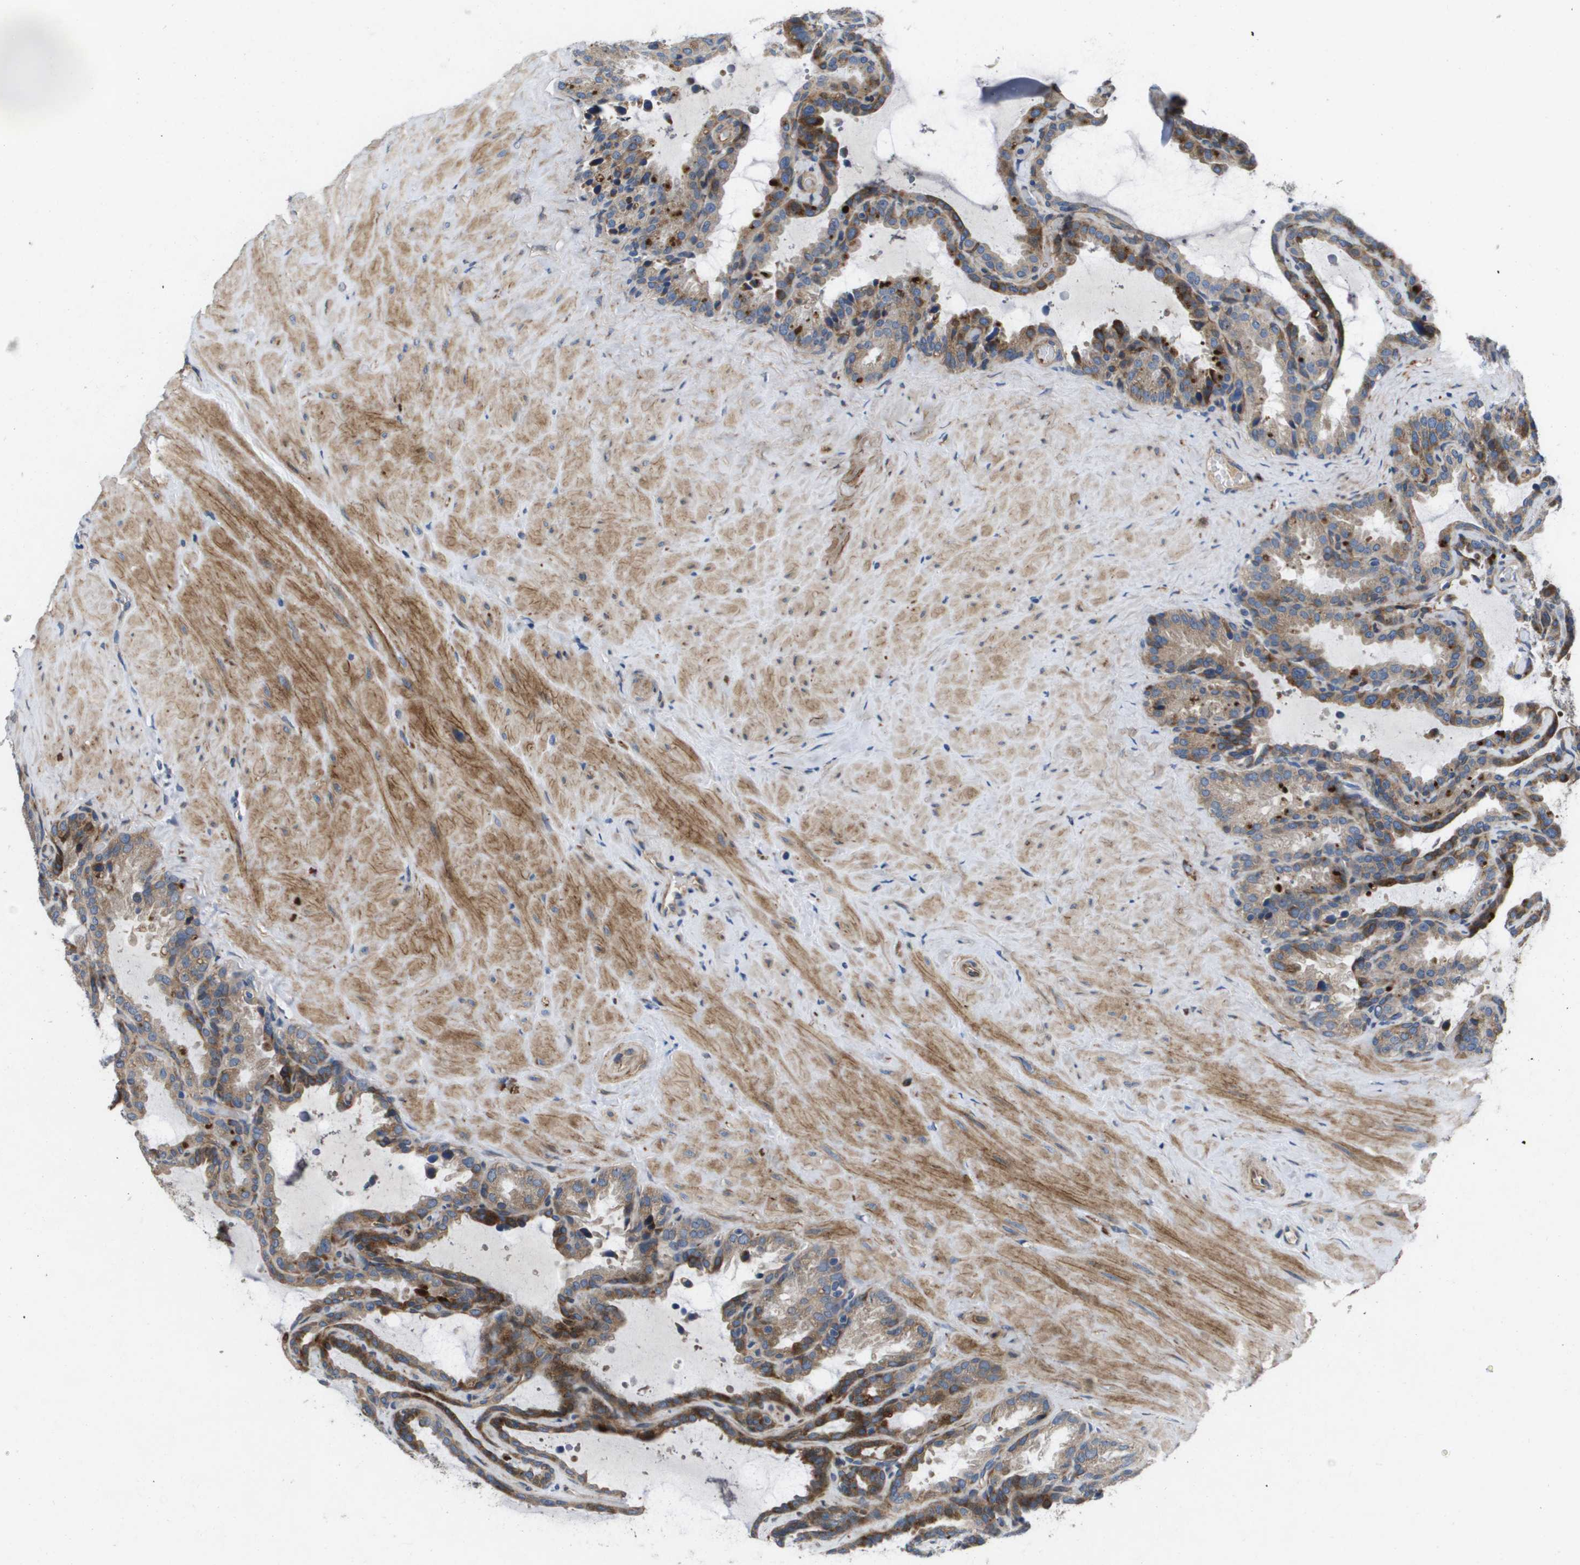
{"staining": {"intensity": "moderate", "quantity": ">75%", "location": "cytoplasmic/membranous"}, "tissue": "seminal vesicle", "cell_type": "Glandular cells", "image_type": "normal", "snomed": [{"axis": "morphology", "description": "Normal tissue, NOS"}, {"axis": "topography", "description": "Seminal veicle"}], "caption": "A brown stain labels moderate cytoplasmic/membranous positivity of a protein in glandular cells of normal human seminal vesicle.", "gene": "ENTPD2", "patient": {"sex": "male", "age": 46}}